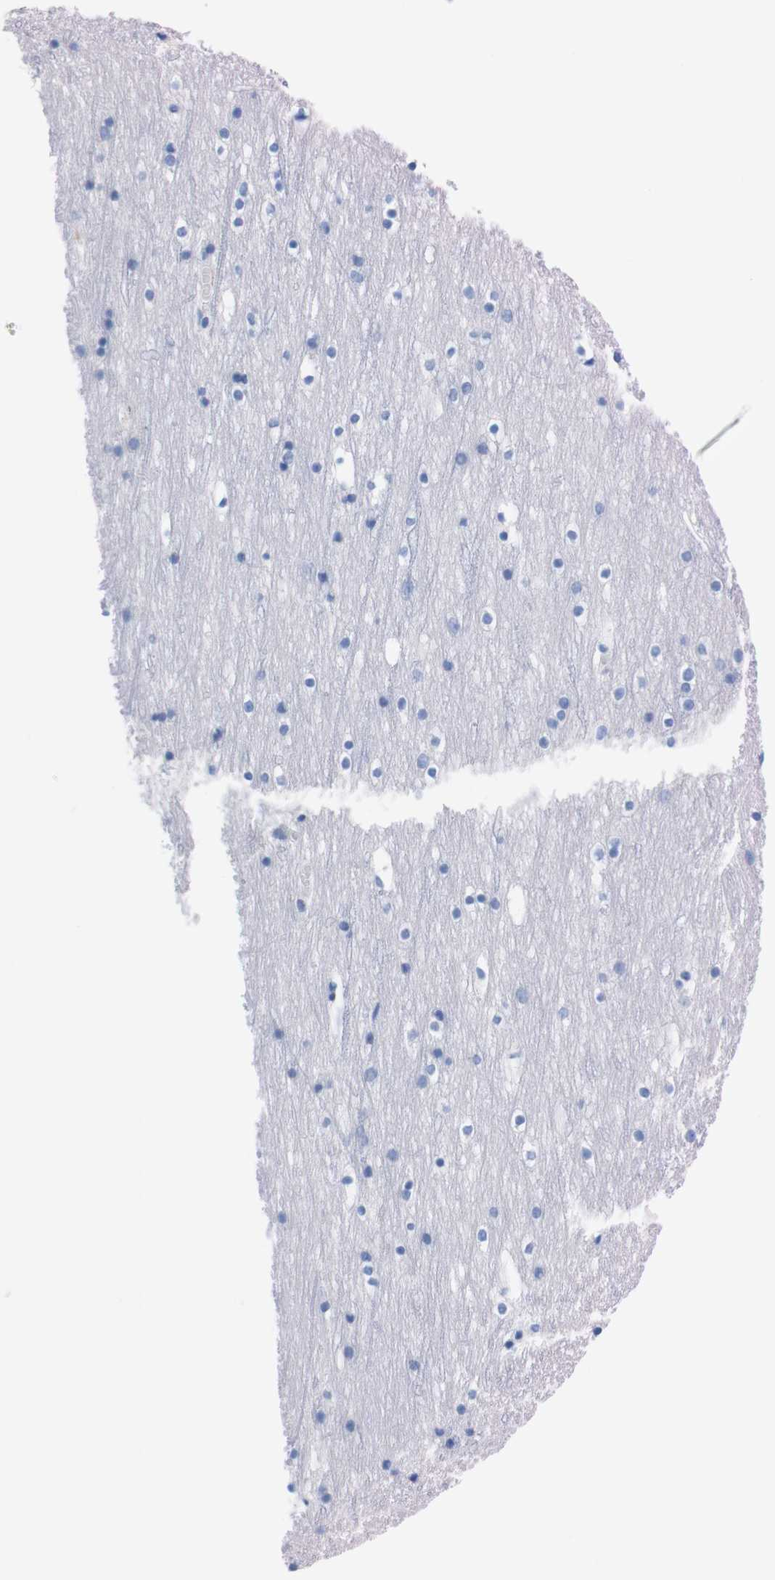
{"staining": {"intensity": "negative", "quantity": "none", "location": "none"}, "tissue": "cerebral cortex", "cell_type": "Endothelial cells", "image_type": "normal", "snomed": [{"axis": "morphology", "description": "Normal tissue, NOS"}, {"axis": "topography", "description": "Cerebral cortex"}], "caption": "Endothelial cells show no significant protein staining in normal cerebral cortex. (Brightfield microscopy of DAB (3,3'-diaminobenzidine) immunohistochemistry (IHC) at high magnification).", "gene": "TMEM243", "patient": {"sex": "male", "age": 45}}